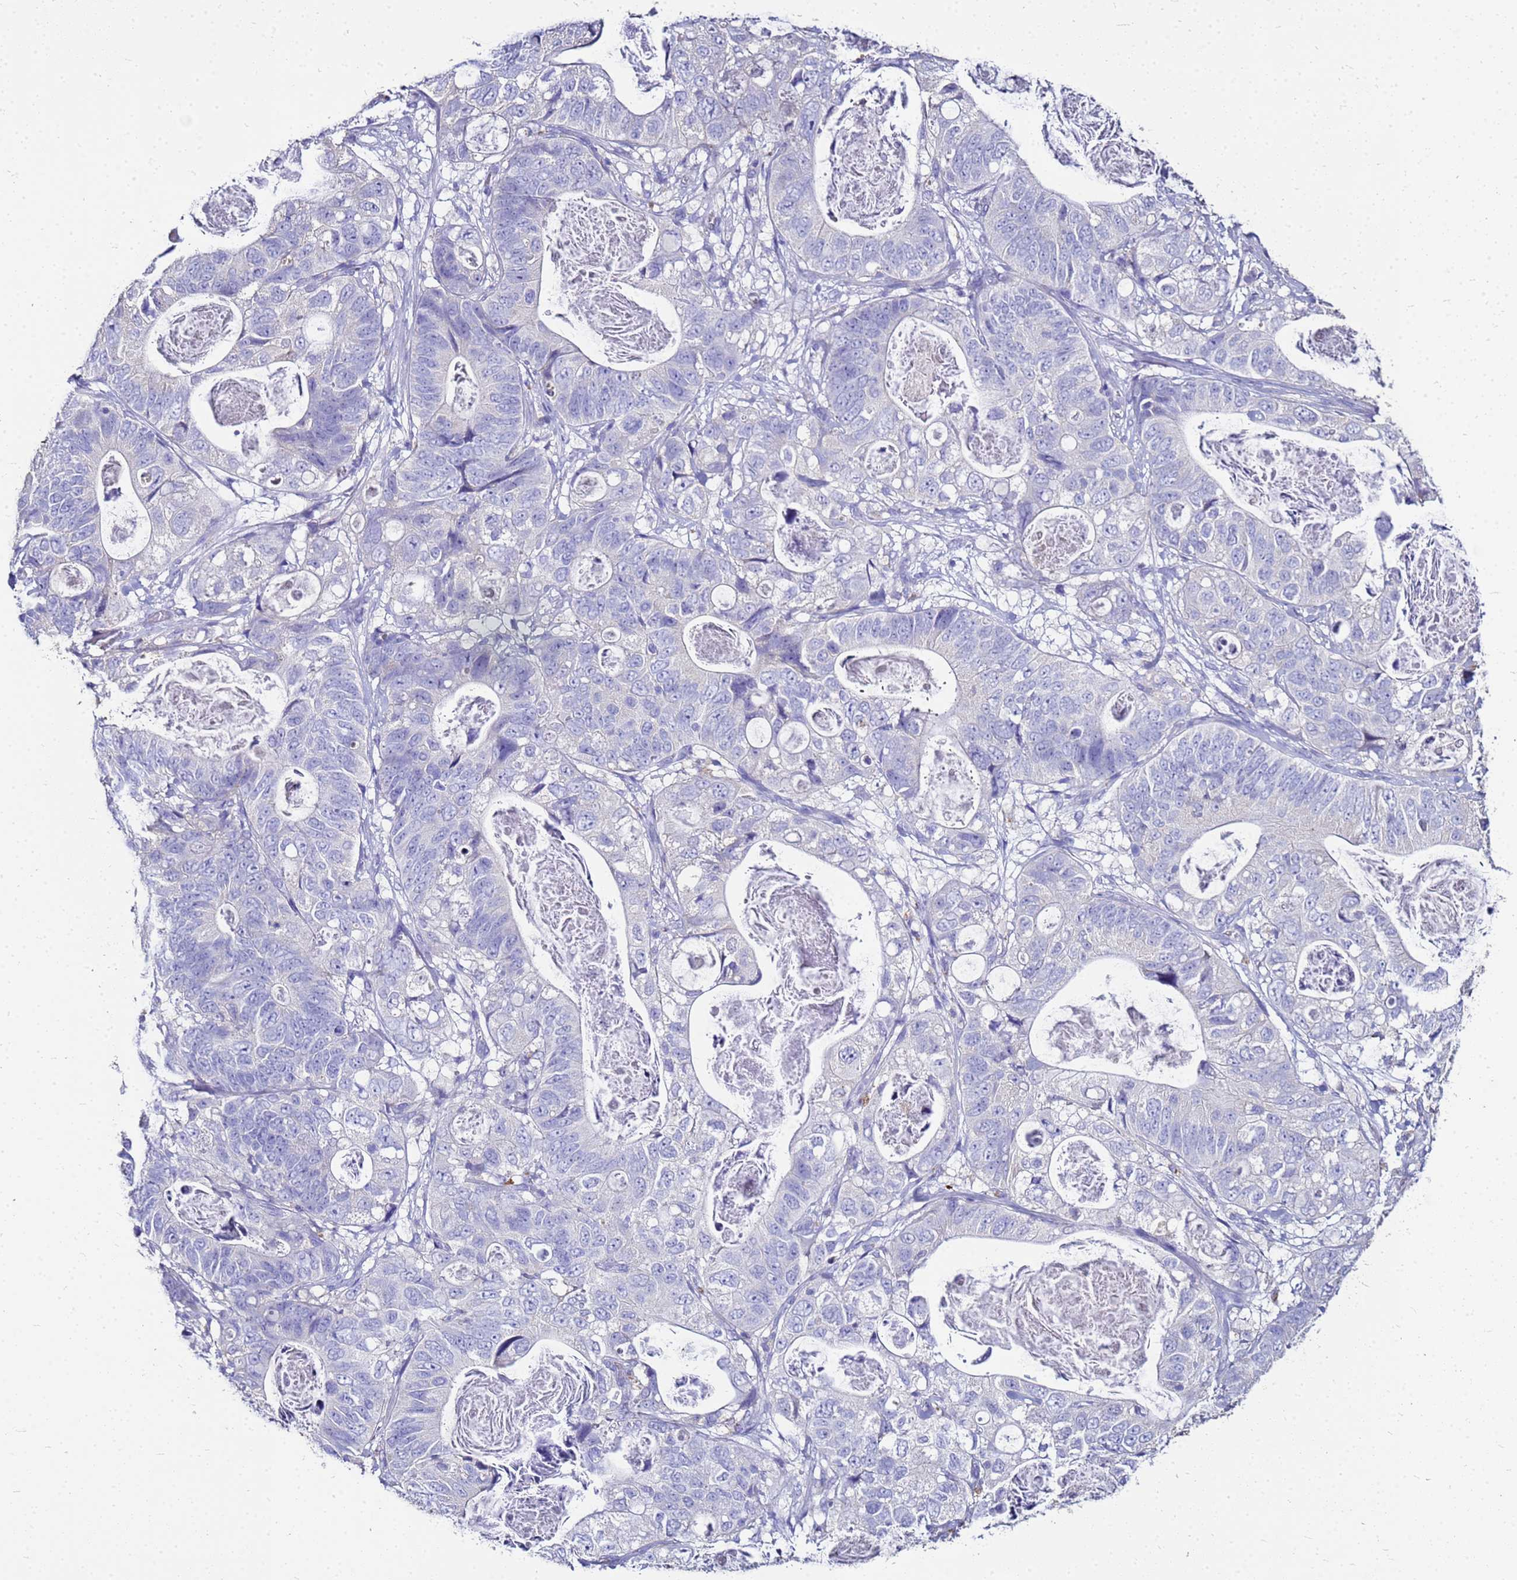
{"staining": {"intensity": "negative", "quantity": "none", "location": "none"}, "tissue": "stomach cancer", "cell_type": "Tumor cells", "image_type": "cancer", "snomed": [{"axis": "morphology", "description": "Normal tissue, NOS"}, {"axis": "morphology", "description": "Adenocarcinoma, NOS"}, {"axis": "topography", "description": "Stomach"}], "caption": "Stomach cancer (adenocarcinoma) stained for a protein using immunohistochemistry demonstrates no staining tumor cells.", "gene": "S100A2", "patient": {"sex": "female", "age": 89}}